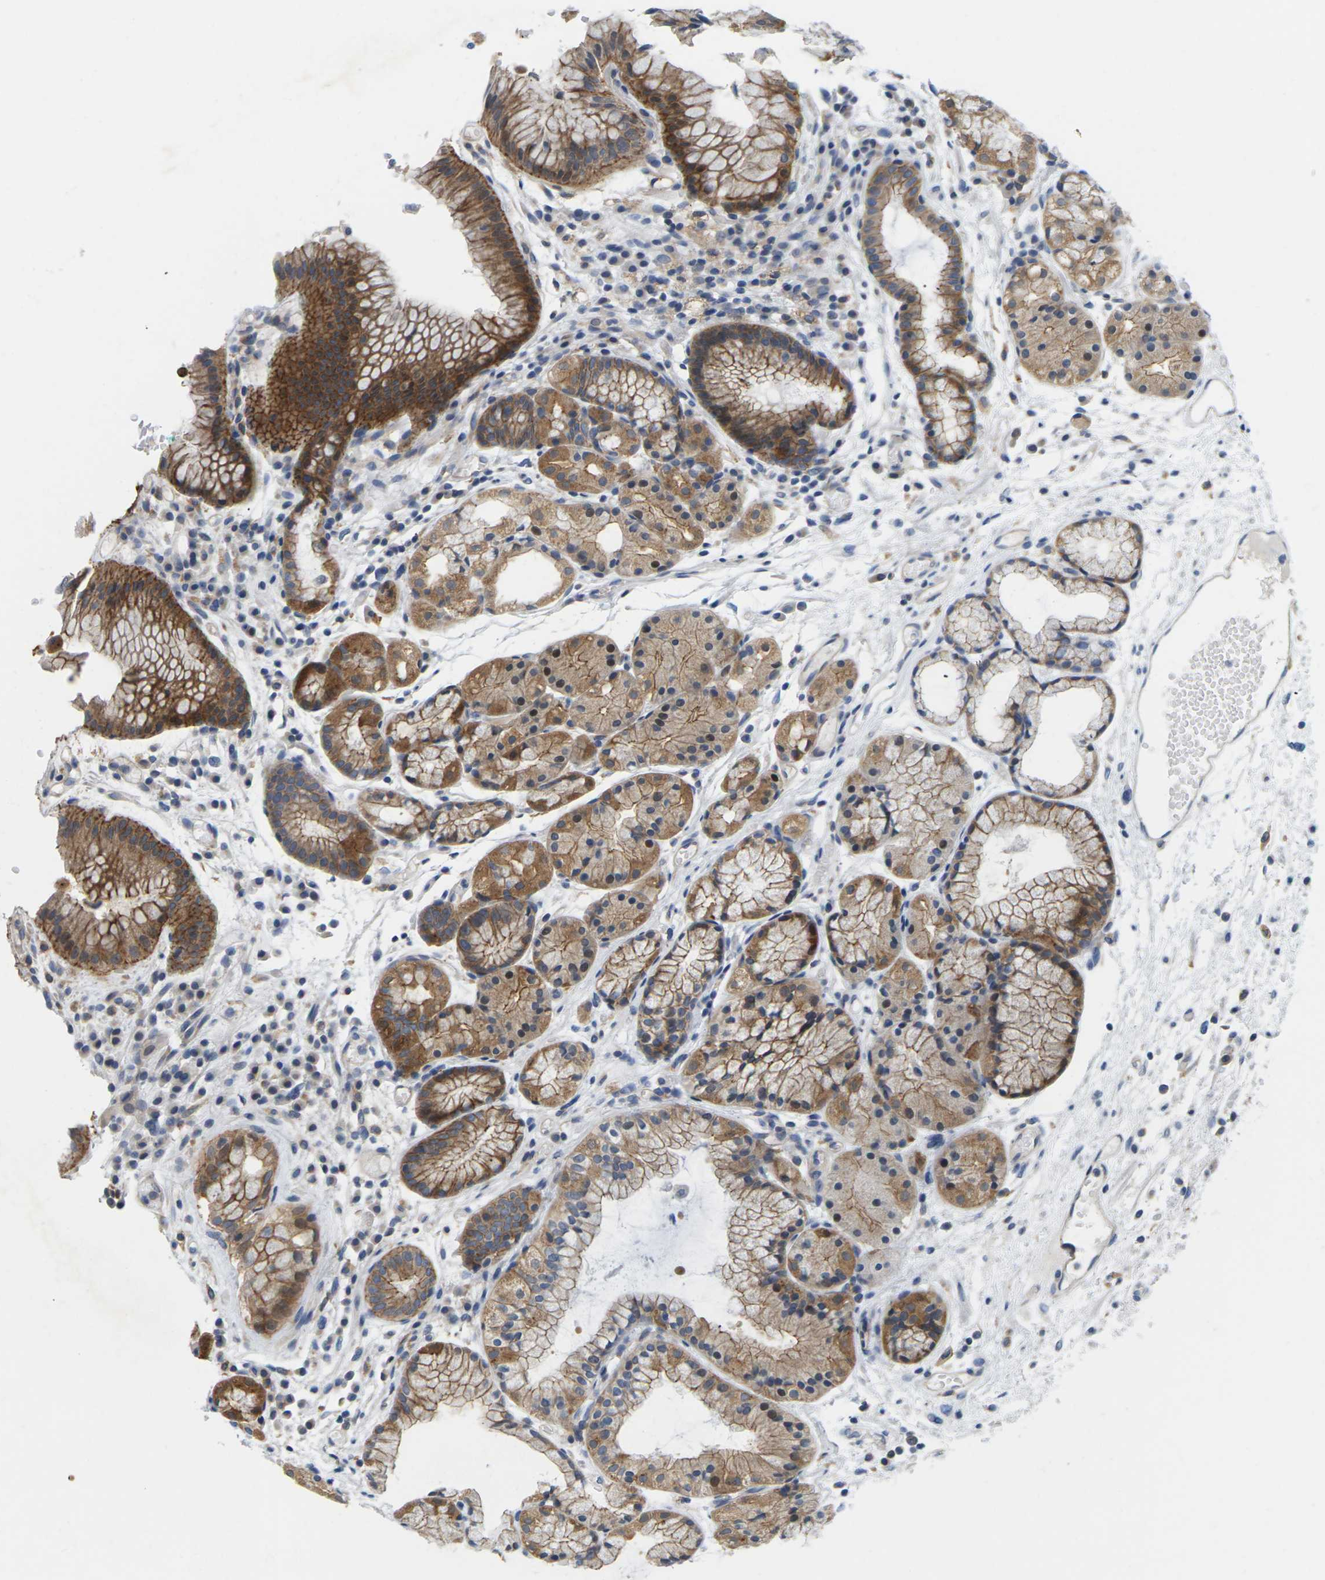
{"staining": {"intensity": "moderate", "quantity": ">75%", "location": "cytoplasmic/membranous"}, "tissue": "stomach", "cell_type": "Glandular cells", "image_type": "normal", "snomed": [{"axis": "morphology", "description": "Normal tissue, NOS"}, {"axis": "topography", "description": "Stomach, upper"}], "caption": "A brown stain shows moderate cytoplasmic/membranous expression of a protein in glandular cells of benign human stomach.", "gene": "SCNN1A", "patient": {"sex": "male", "age": 72}}